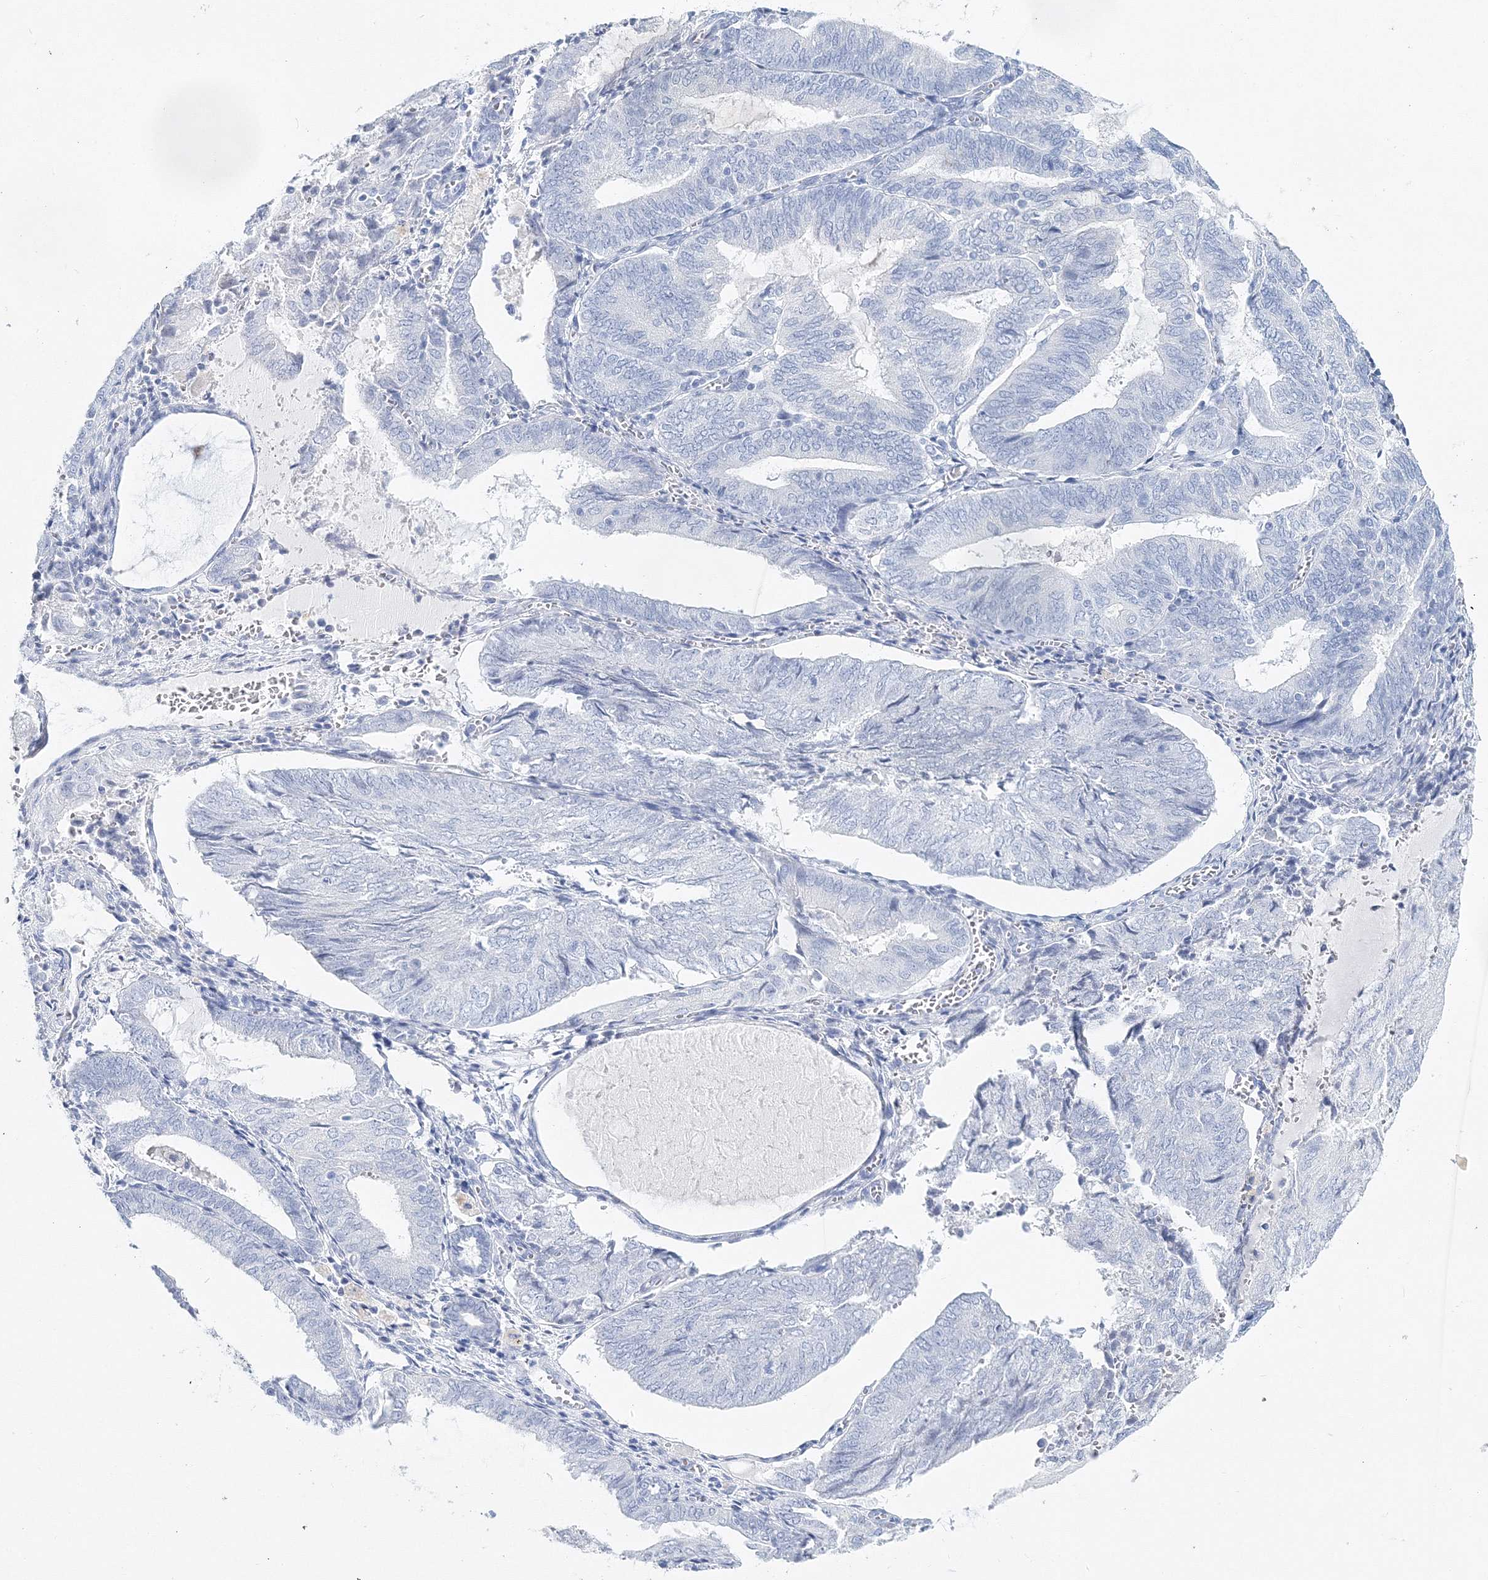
{"staining": {"intensity": "negative", "quantity": "none", "location": "none"}, "tissue": "endometrial cancer", "cell_type": "Tumor cells", "image_type": "cancer", "snomed": [{"axis": "morphology", "description": "Adenocarcinoma, NOS"}, {"axis": "topography", "description": "Endometrium"}], "caption": "Tumor cells show no significant protein staining in endometrial cancer (adenocarcinoma).", "gene": "MYOZ2", "patient": {"sex": "female", "age": 81}}